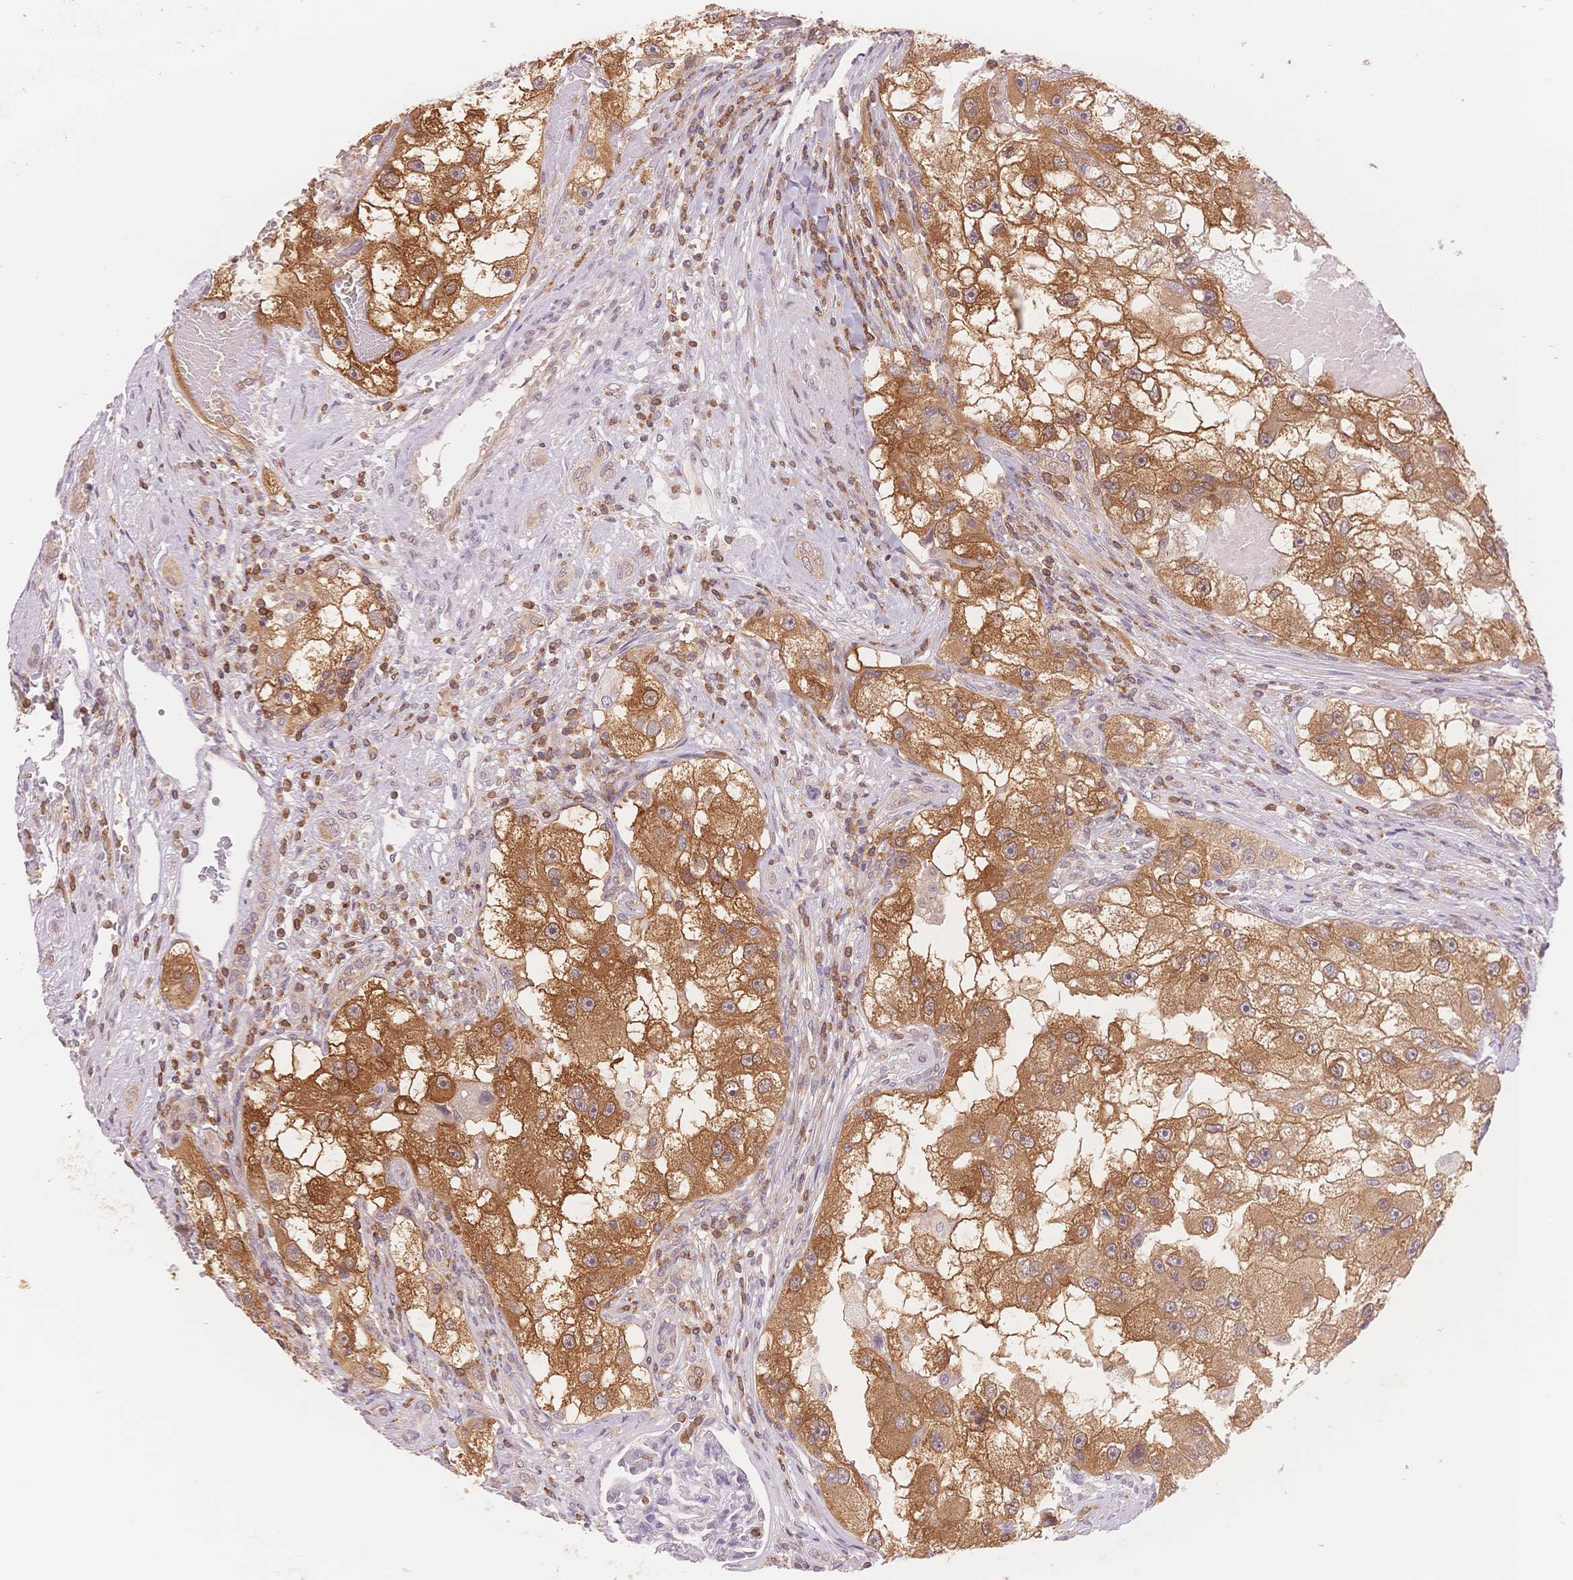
{"staining": {"intensity": "moderate", "quantity": ">75%", "location": "cytoplasmic/membranous"}, "tissue": "renal cancer", "cell_type": "Tumor cells", "image_type": "cancer", "snomed": [{"axis": "morphology", "description": "Adenocarcinoma, NOS"}, {"axis": "topography", "description": "Kidney"}], "caption": "DAB (3,3'-diaminobenzidine) immunohistochemical staining of adenocarcinoma (renal) exhibits moderate cytoplasmic/membranous protein expression in approximately >75% of tumor cells. The staining was performed using DAB, with brown indicating positive protein expression. Nuclei are stained blue with hematoxylin.", "gene": "STK39", "patient": {"sex": "male", "age": 63}}